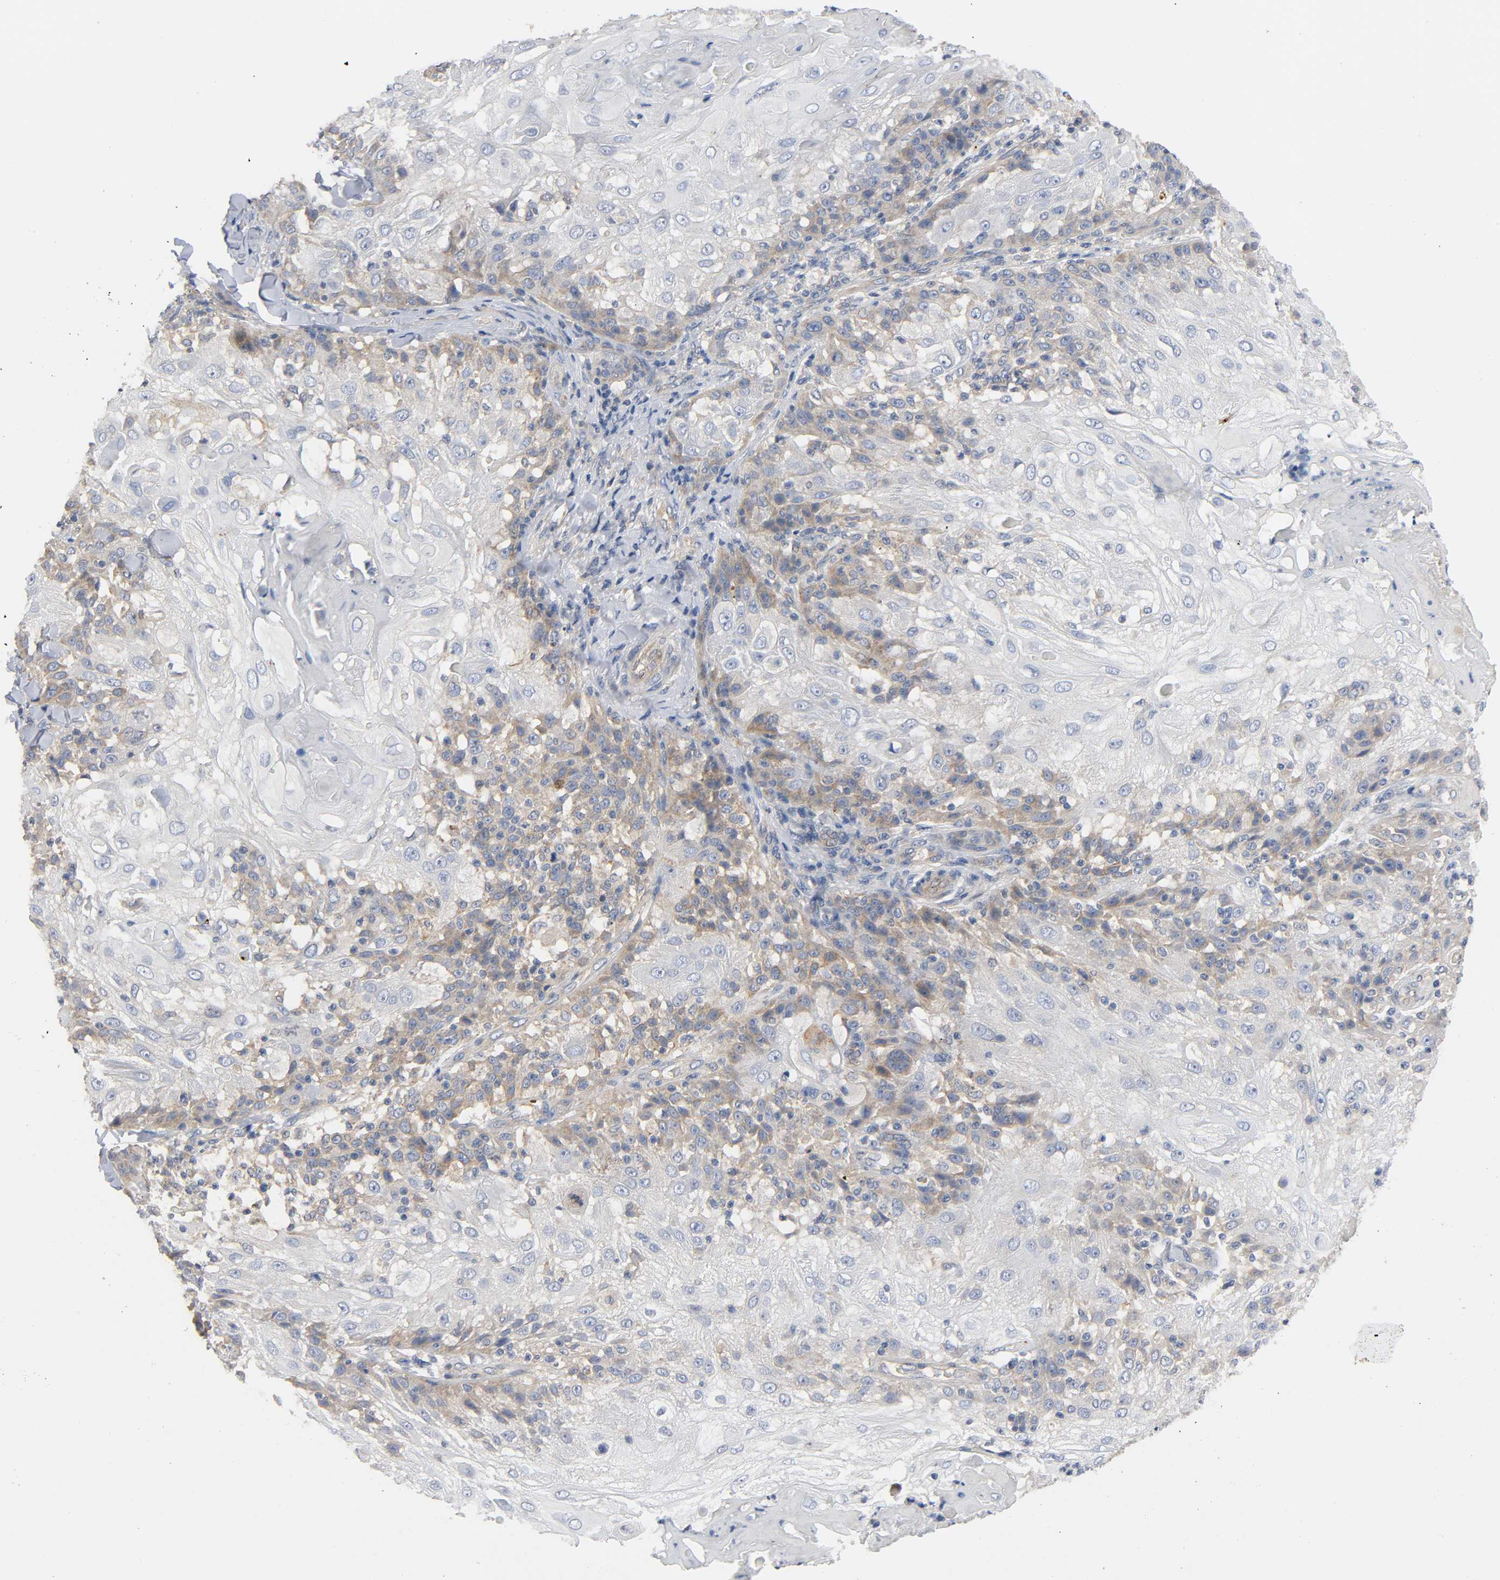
{"staining": {"intensity": "moderate", "quantity": "25%-75%", "location": "cytoplasmic/membranous"}, "tissue": "skin cancer", "cell_type": "Tumor cells", "image_type": "cancer", "snomed": [{"axis": "morphology", "description": "Normal tissue, NOS"}, {"axis": "morphology", "description": "Squamous cell carcinoma, NOS"}, {"axis": "topography", "description": "Skin"}], "caption": "High-magnification brightfield microscopy of squamous cell carcinoma (skin) stained with DAB (brown) and counterstained with hematoxylin (blue). tumor cells exhibit moderate cytoplasmic/membranous expression is present in about25%-75% of cells. The protein of interest is stained brown, and the nuclei are stained in blue (DAB IHC with brightfield microscopy, high magnification).", "gene": "HDAC6", "patient": {"sex": "female", "age": 83}}